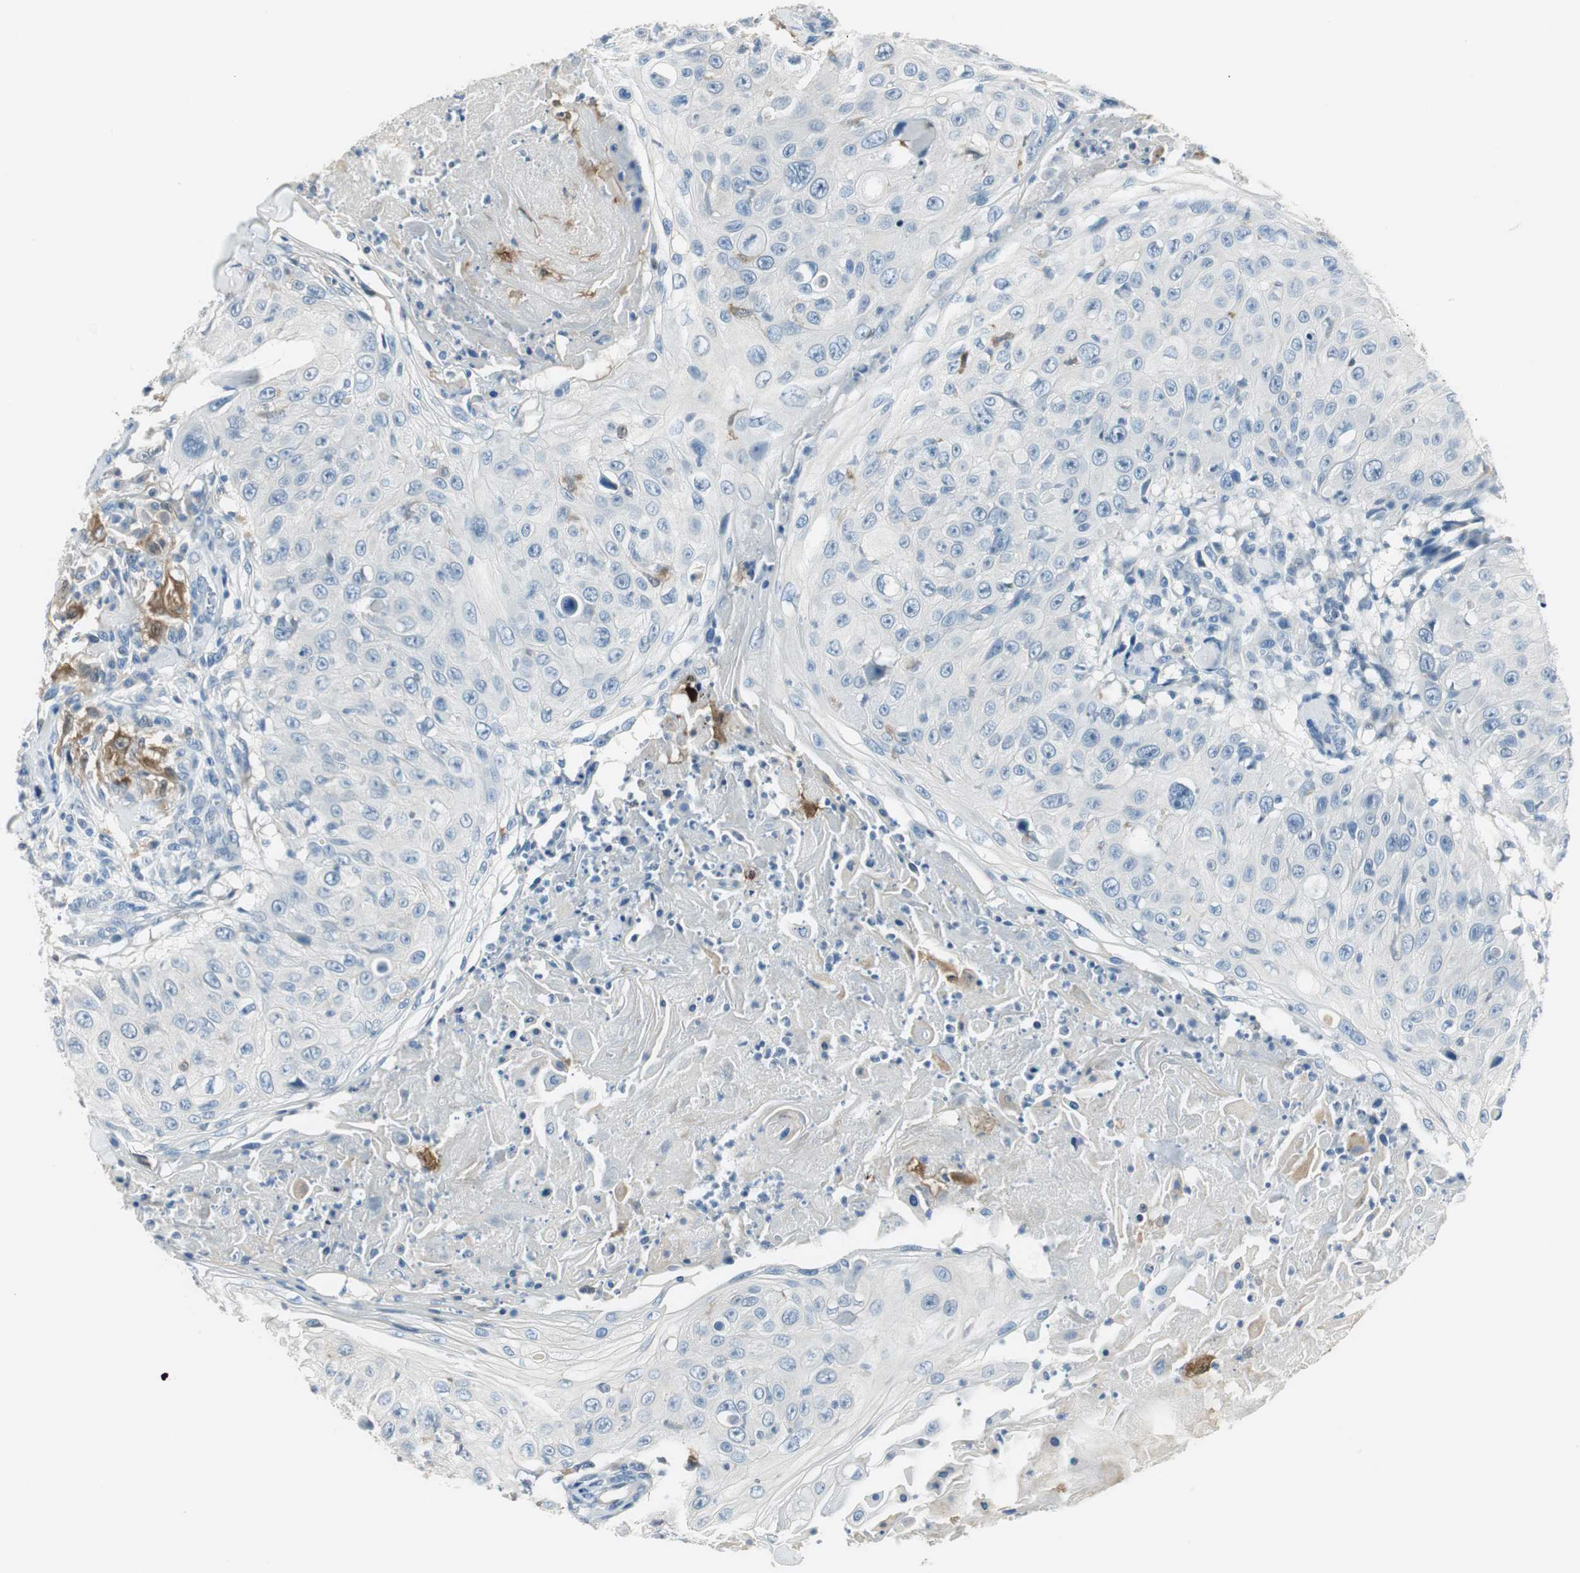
{"staining": {"intensity": "negative", "quantity": "none", "location": "none"}, "tissue": "skin cancer", "cell_type": "Tumor cells", "image_type": "cancer", "snomed": [{"axis": "morphology", "description": "Squamous cell carcinoma, NOS"}, {"axis": "topography", "description": "Skin"}], "caption": "Immunohistochemical staining of skin cancer (squamous cell carcinoma) shows no significant positivity in tumor cells.", "gene": "MSTO1", "patient": {"sex": "male", "age": 86}}